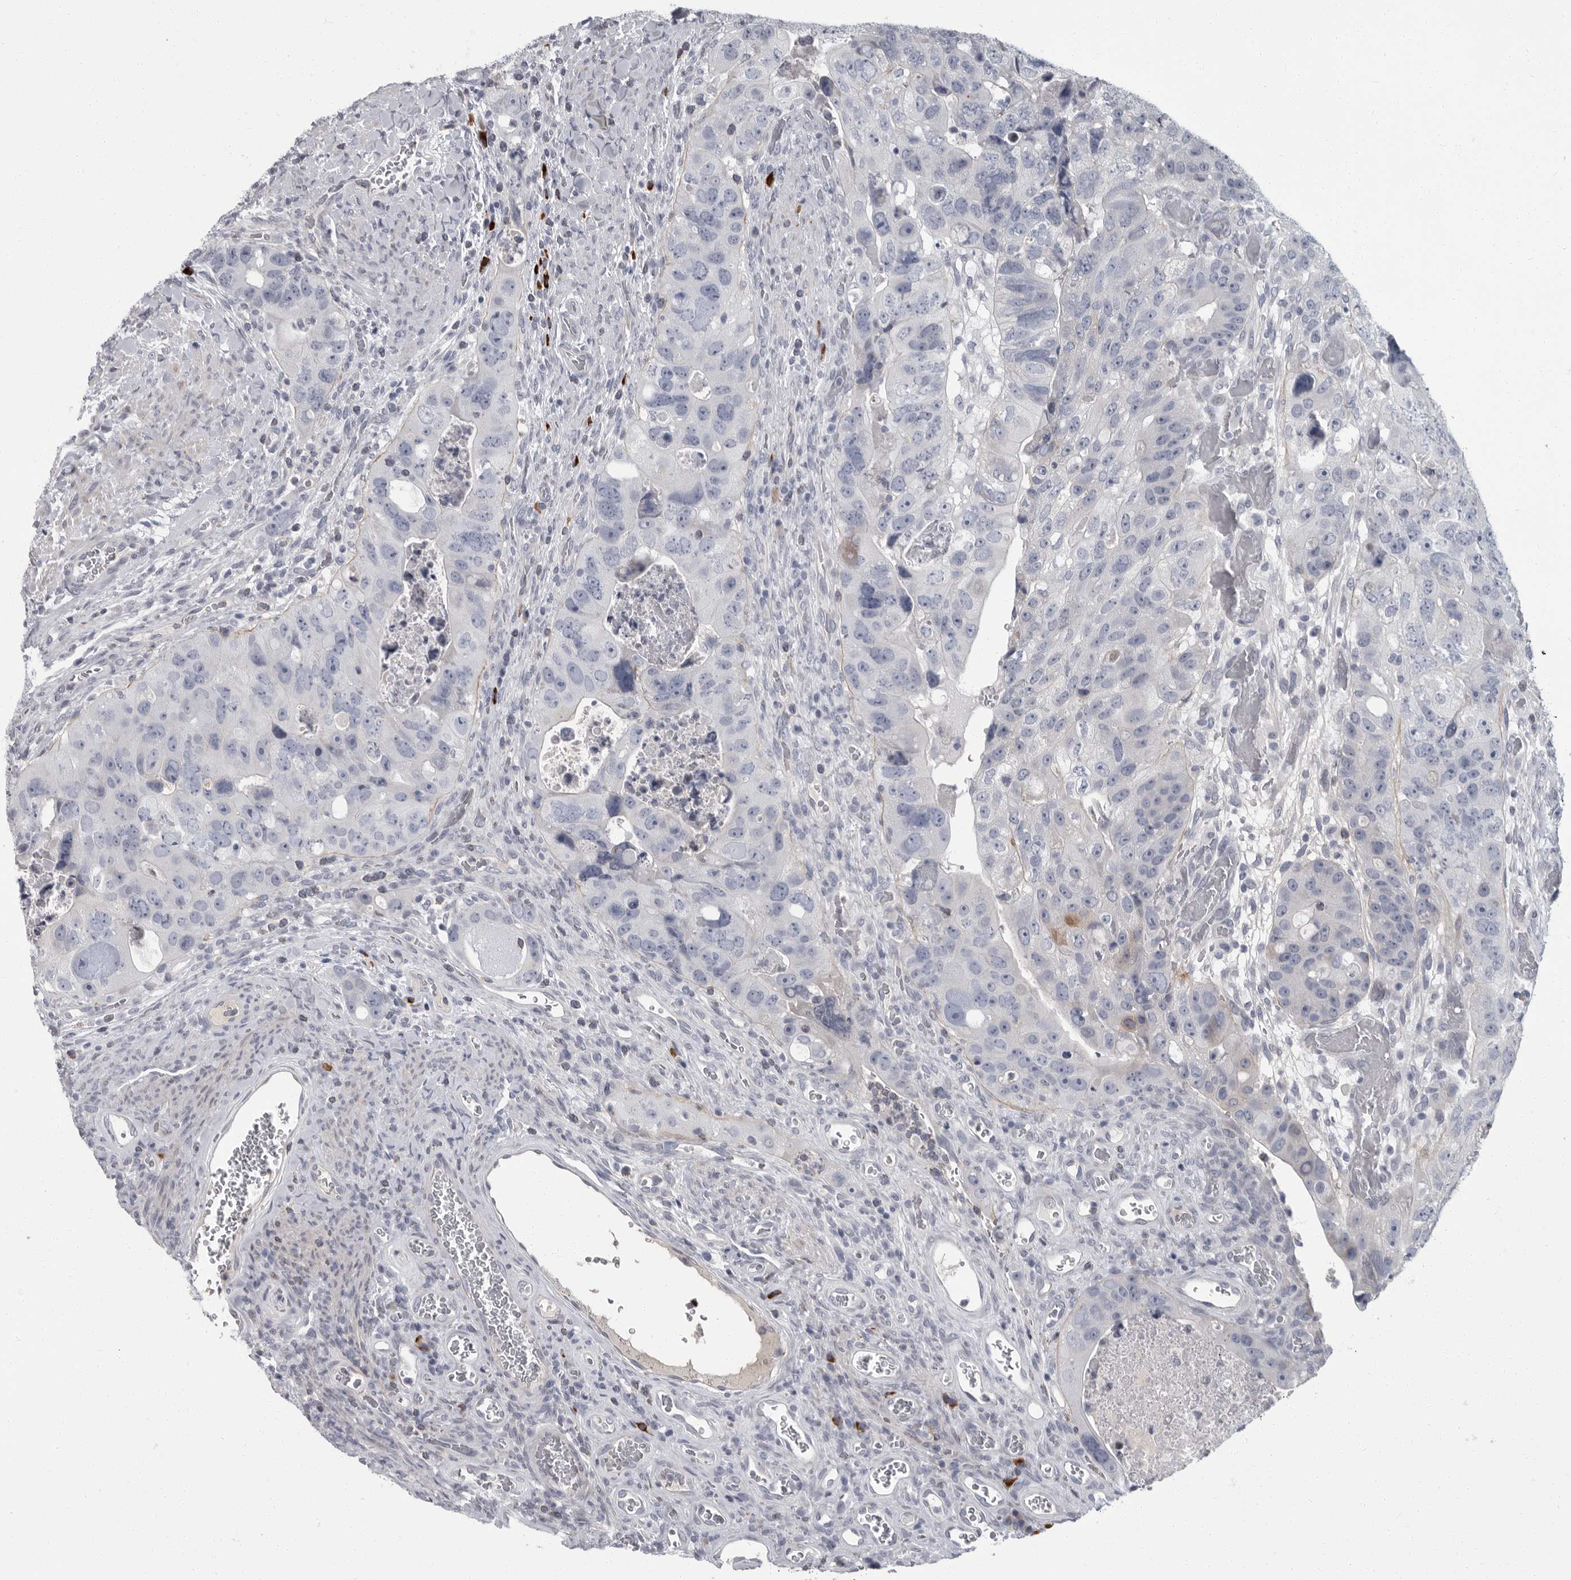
{"staining": {"intensity": "negative", "quantity": "none", "location": "none"}, "tissue": "colorectal cancer", "cell_type": "Tumor cells", "image_type": "cancer", "snomed": [{"axis": "morphology", "description": "Adenocarcinoma, NOS"}, {"axis": "topography", "description": "Rectum"}], "caption": "Micrograph shows no significant protein staining in tumor cells of adenocarcinoma (colorectal). (IHC, brightfield microscopy, high magnification).", "gene": "SLC25A39", "patient": {"sex": "male", "age": 59}}